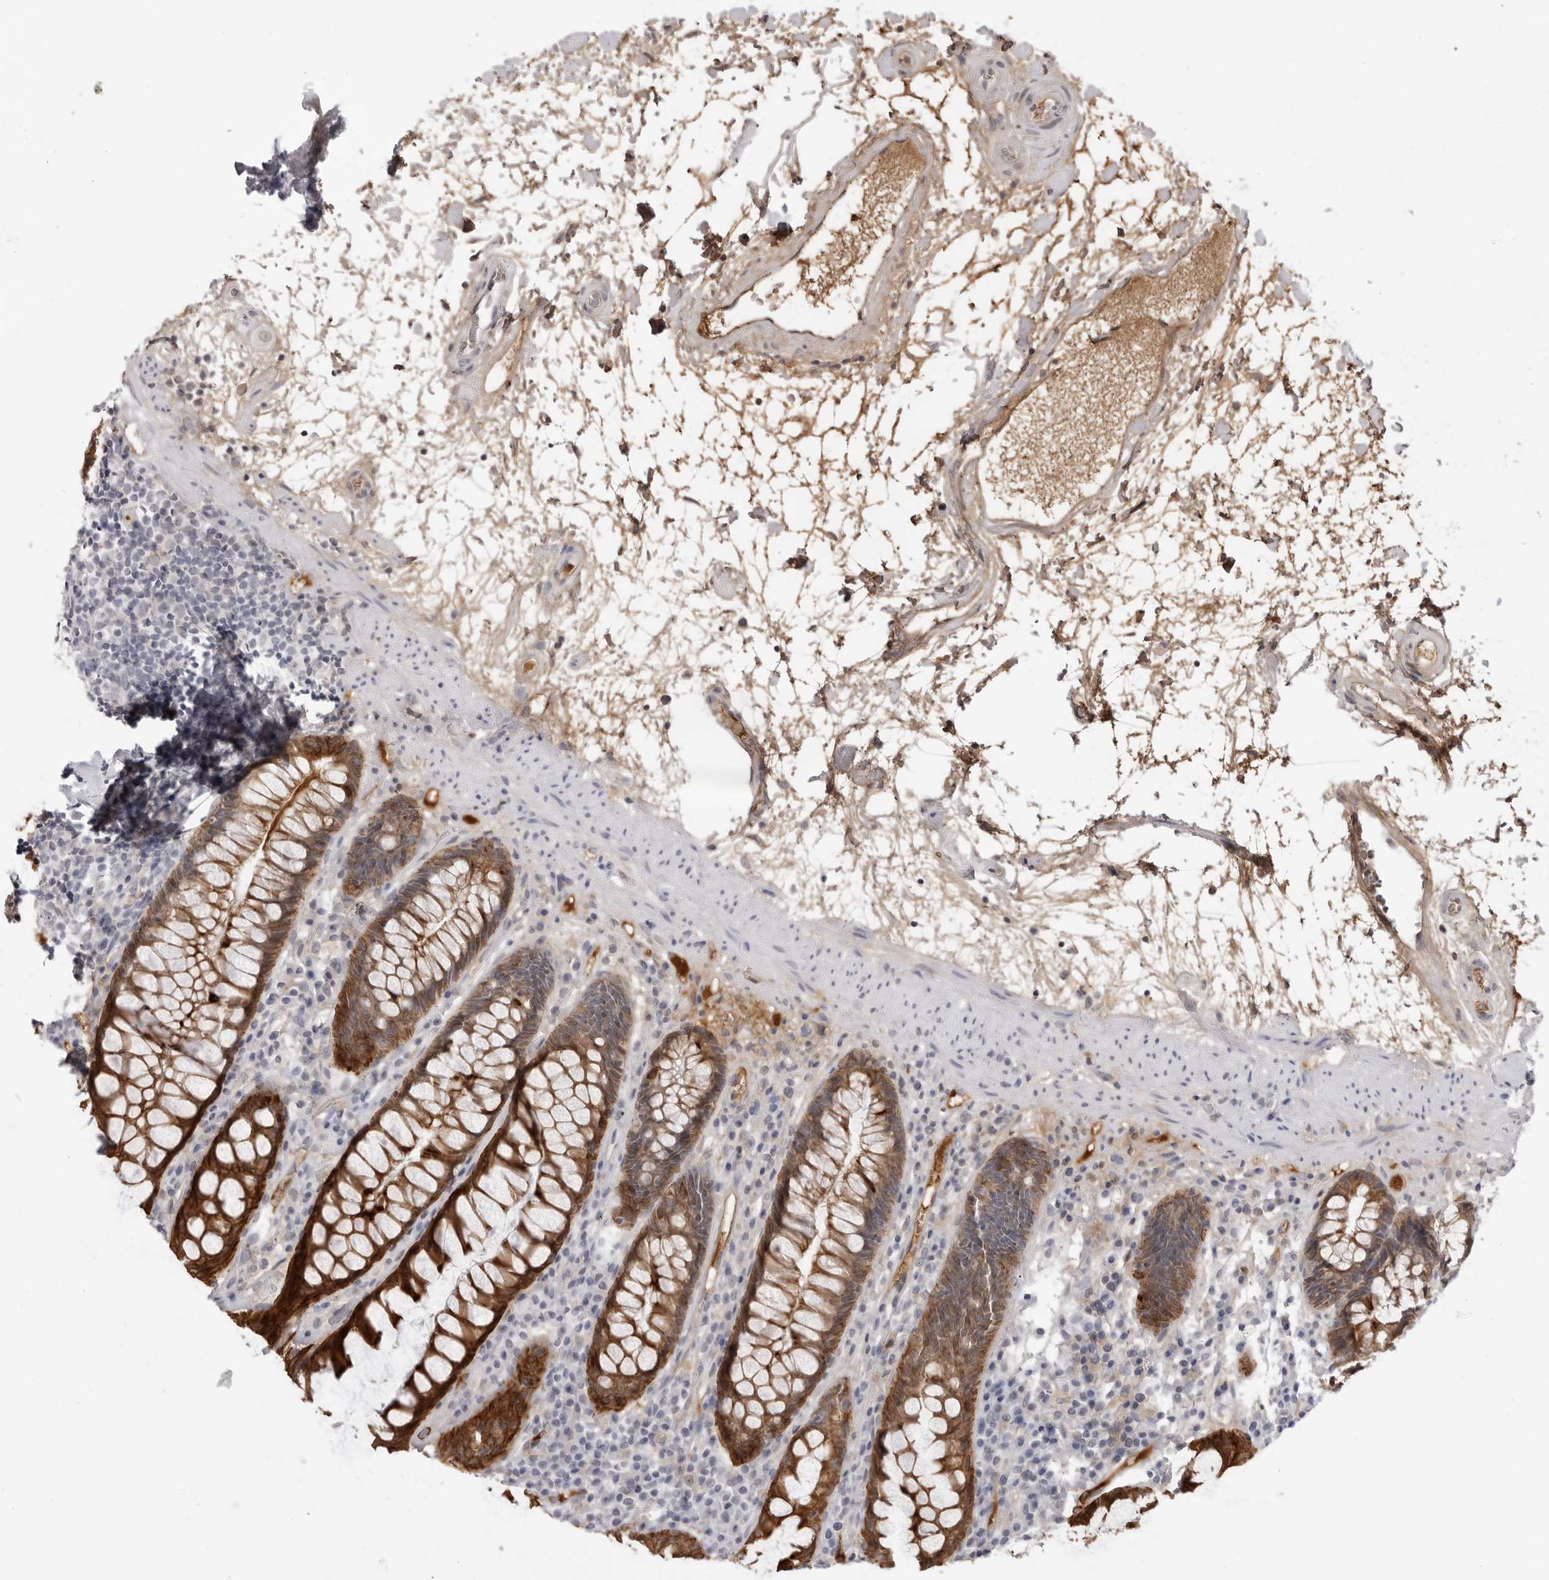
{"staining": {"intensity": "strong", "quantity": ">75%", "location": "cytoplasmic/membranous"}, "tissue": "rectum", "cell_type": "Glandular cells", "image_type": "normal", "snomed": [{"axis": "morphology", "description": "Normal tissue, NOS"}, {"axis": "topography", "description": "Rectum"}], "caption": "Brown immunohistochemical staining in benign human rectum shows strong cytoplasmic/membranous staining in approximately >75% of glandular cells.", "gene": "SERPINF2", "patient": {"sex": "male", "age": 64}}